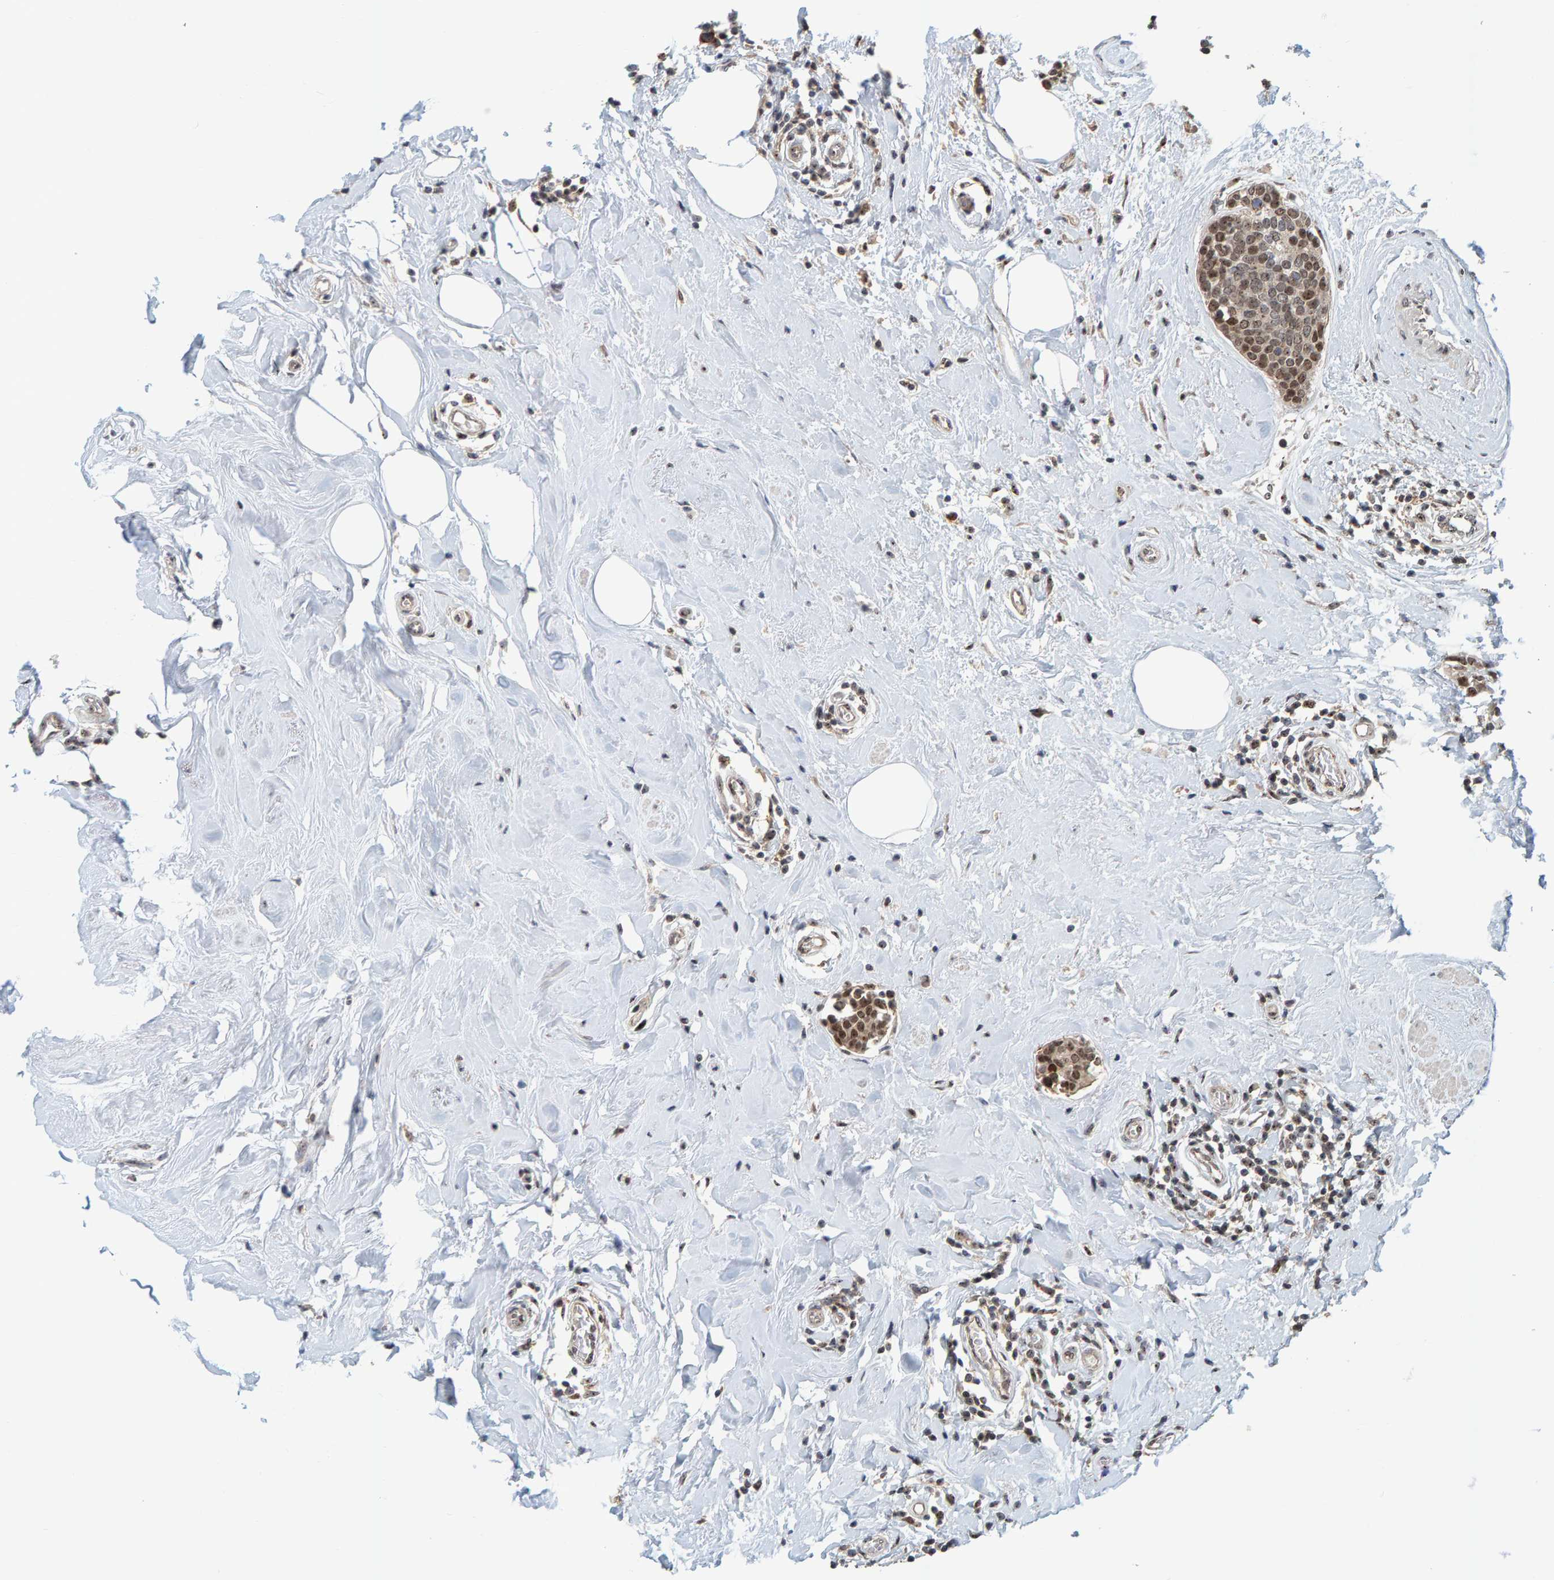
{"staining": {"intensity": "weak", "quantity": ">75%", "location": "nuclear"}, "tissue": "breast cancer", "cell_type": "Tumor cells", "image_type": "cancer", "snomed": [{"axis": "morphology", "description": "Duct carcinoma"}, {"axis": "topography", "description": "Breast"}], "caption": "Immunohistochemical staining of invasive ductal carcinoma (breast) exhibits weak nuclear protein positivity in approximately >75% of tumor cells. (IHC, brightfield microscopy, high magnification).", "gene": "POLR1E", "patient": {"sex": "female", "age": 55}}